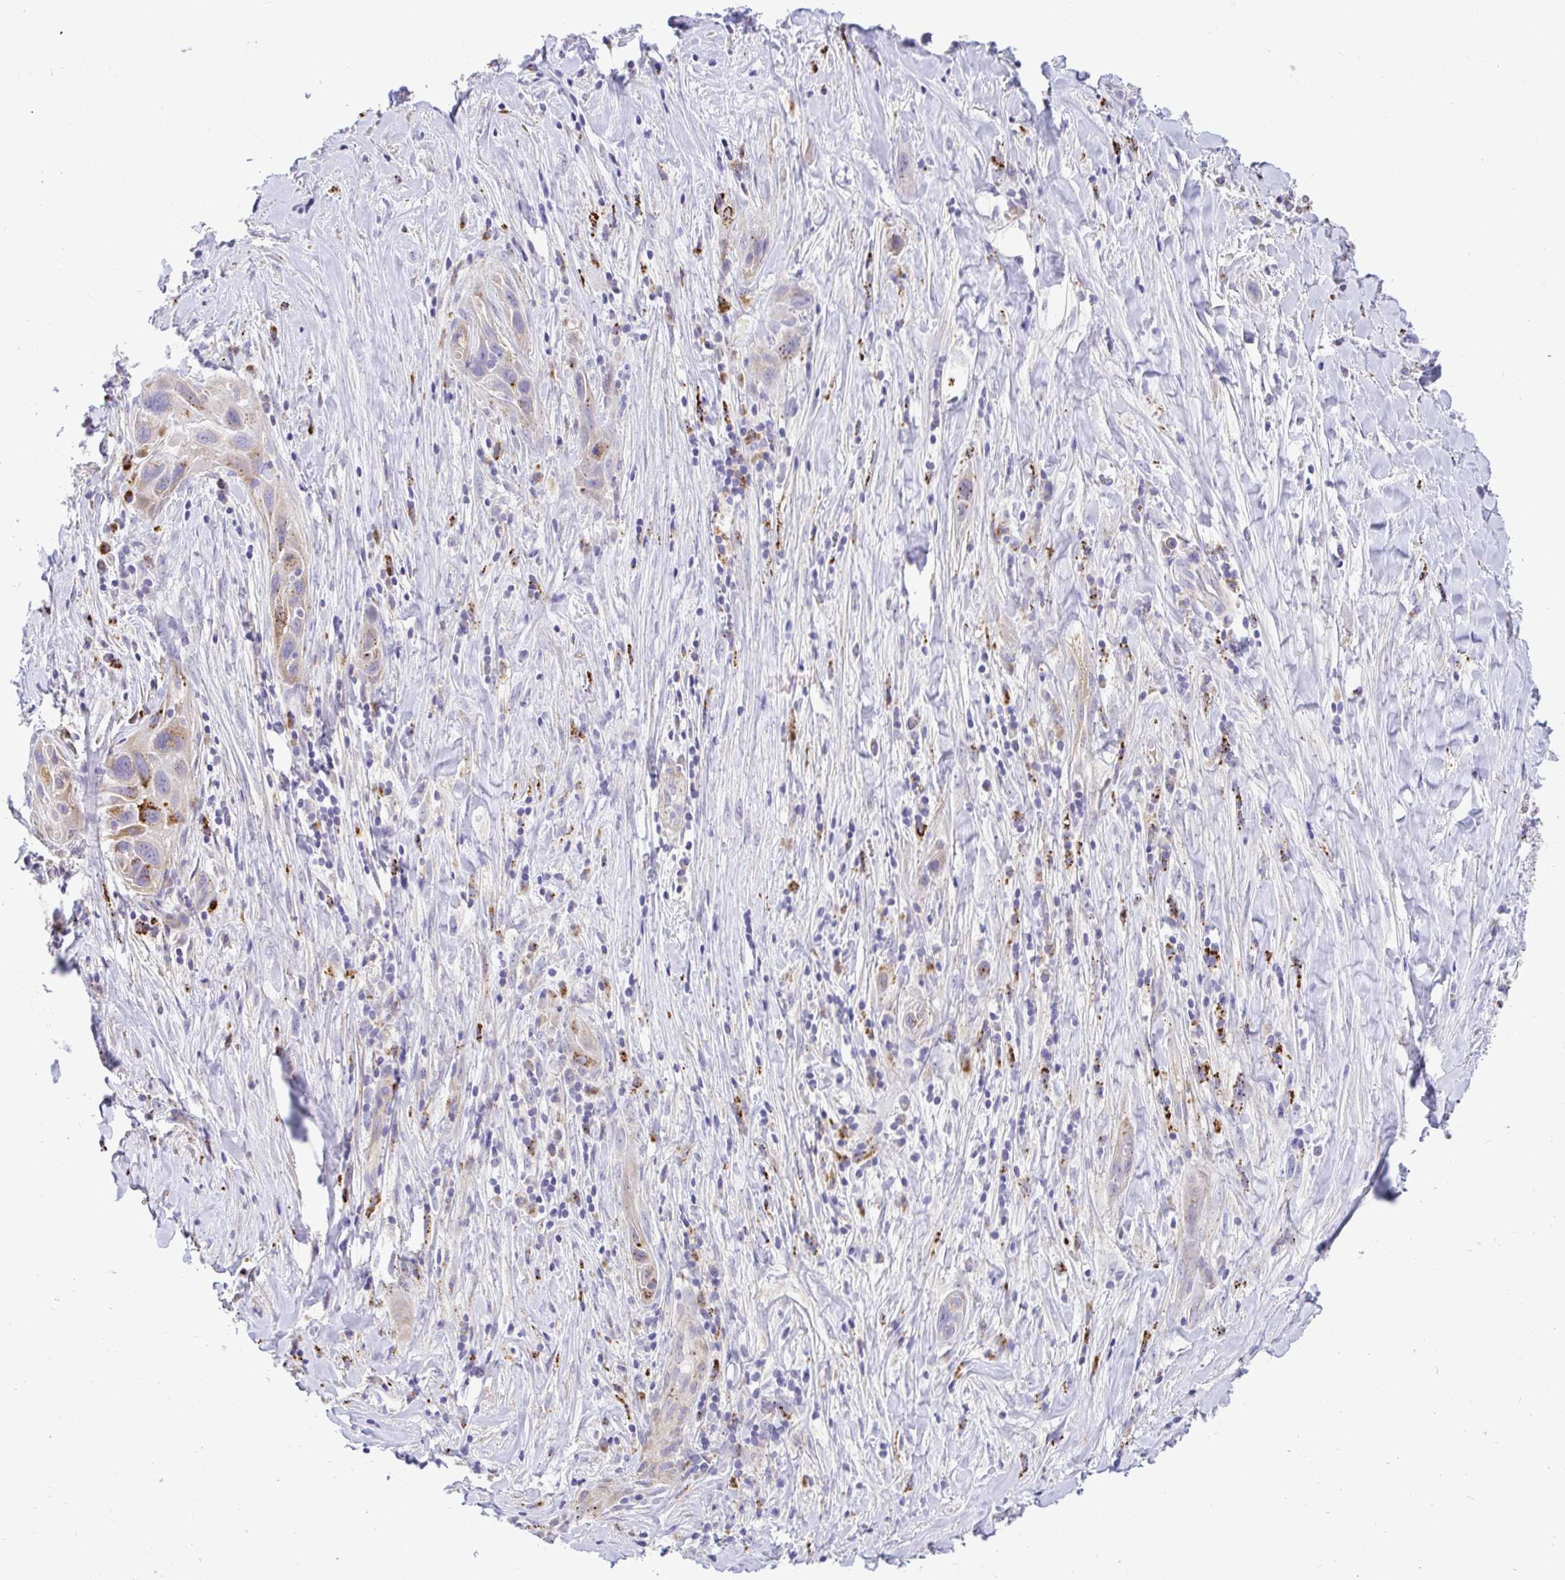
{"staining": {"intensity": "moderate", "quantity": "<25%", "location": "cytoplasmic/membranous"}, "tissue": "lung cancer", "cell_type": "Tumor cells", "image_type": "cancer", "snomed": [{"axis": "morphology", "description": "Squamous cell carcinoma, NOS"}, {"axis": "topography", "description": "Lung"}], "caption": "Immunohistochemical staining of human lung cancer shows low levels of moderate cytoplasmic/membranous staining in approximately <25% of tumor cells. (IHC, brightfield microscopy, high magnification).", "gene": "PKN3", "patient": {"sex": "male", "age": 79}}